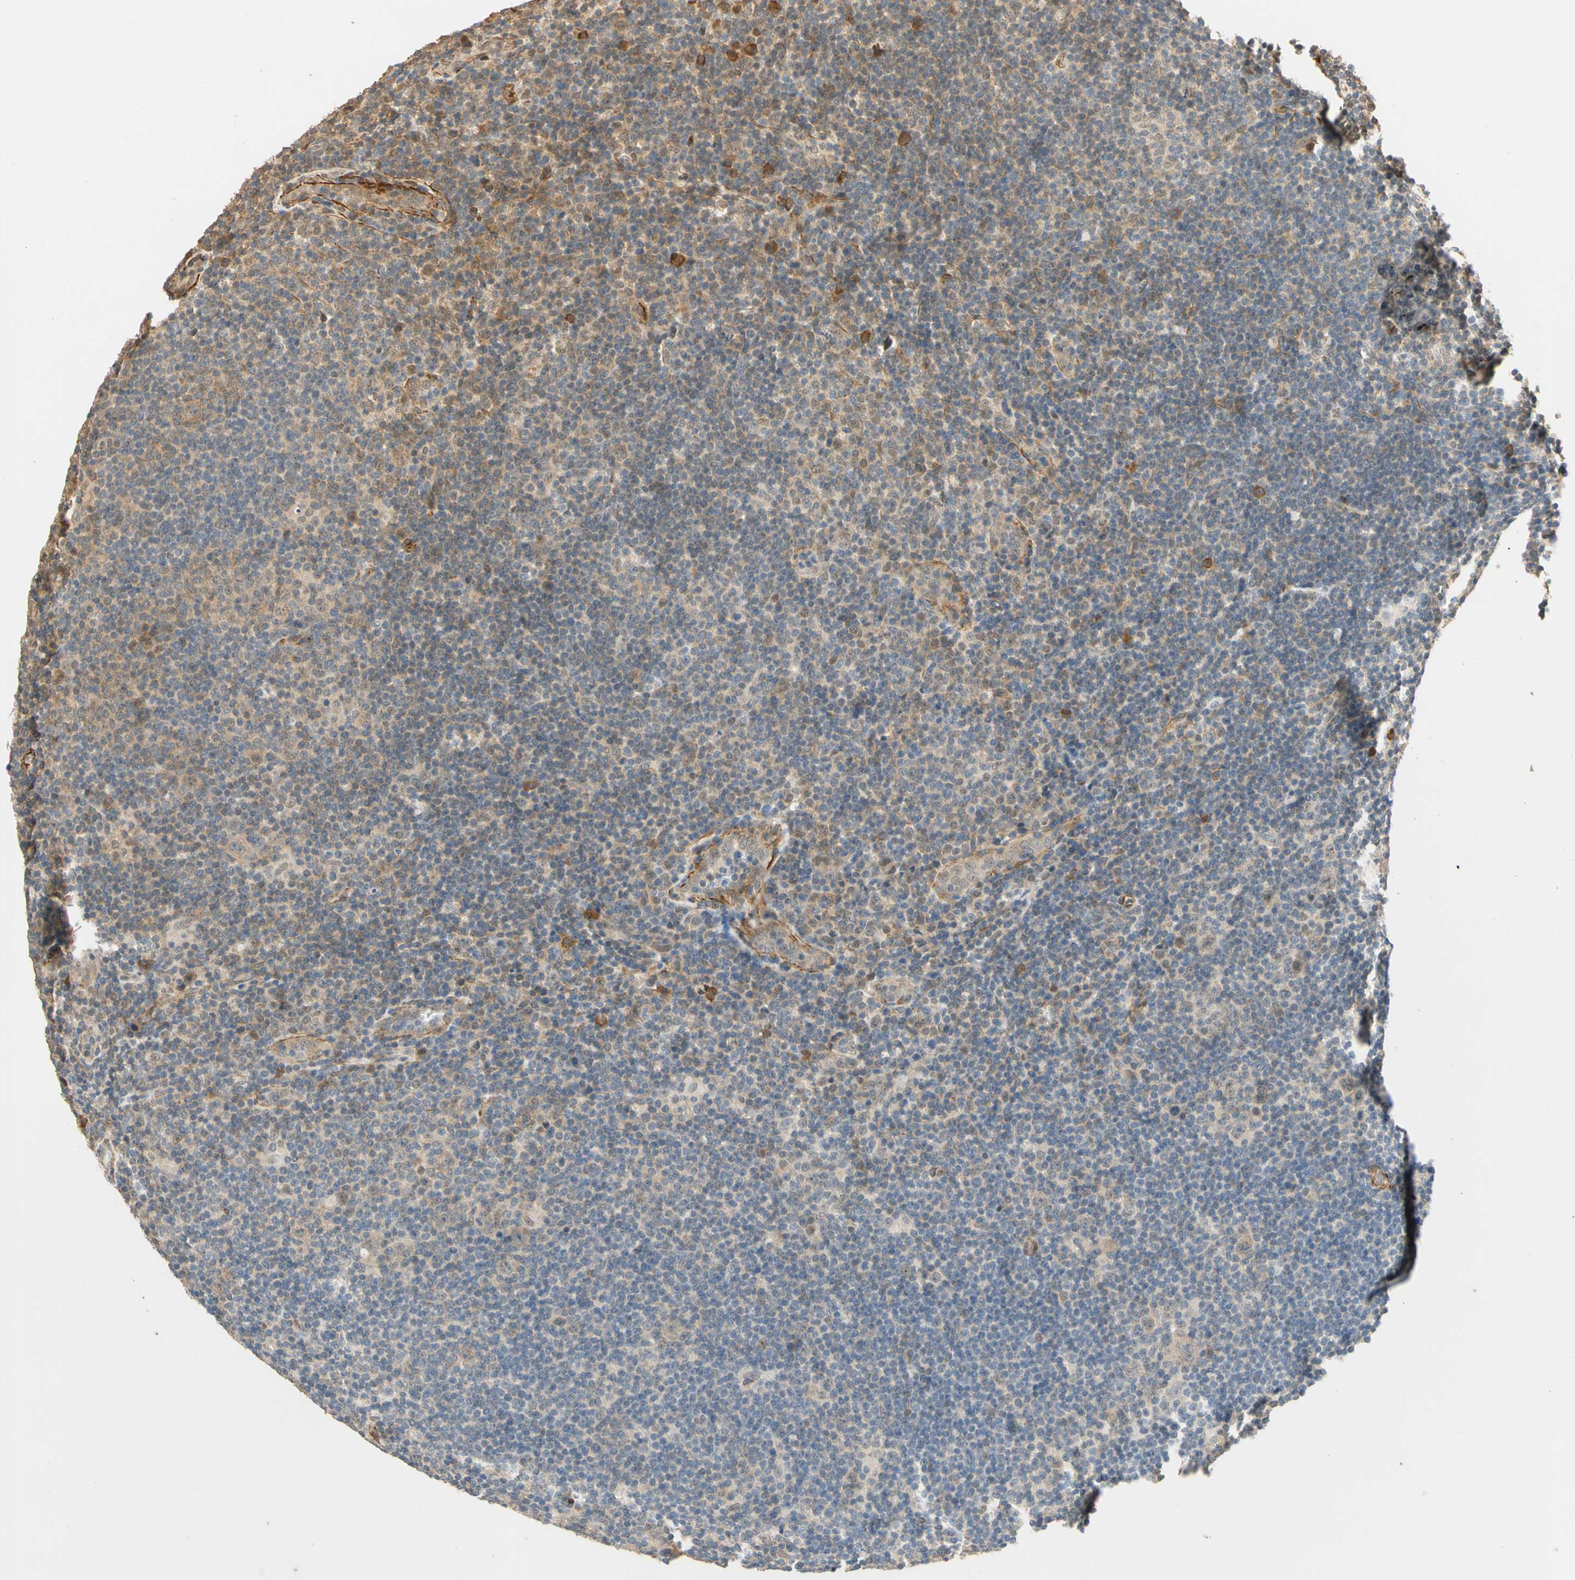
{"staining": {"intensity": "moderate", "quantity": ">75%", "location": "cytoplasmic/membranous,nuclear"}, "tissue": "lymphoma", "cell_type": "Tumor cells", "image_type": "cancer", "snomed": [{"axis": "morphology", "description": "Hodgkin's disease, NOS"}, {"axis": "topography", "description": "Lymph node"}], "caption": "Tumor cells demonstrate medium levels of moderate cytoplasmic/membranous and nuclear staining in approximately >75% of cells in Hodgkin's disease.", "gene": "QSER1", "patient": {"sex": "female", "age": 57}}